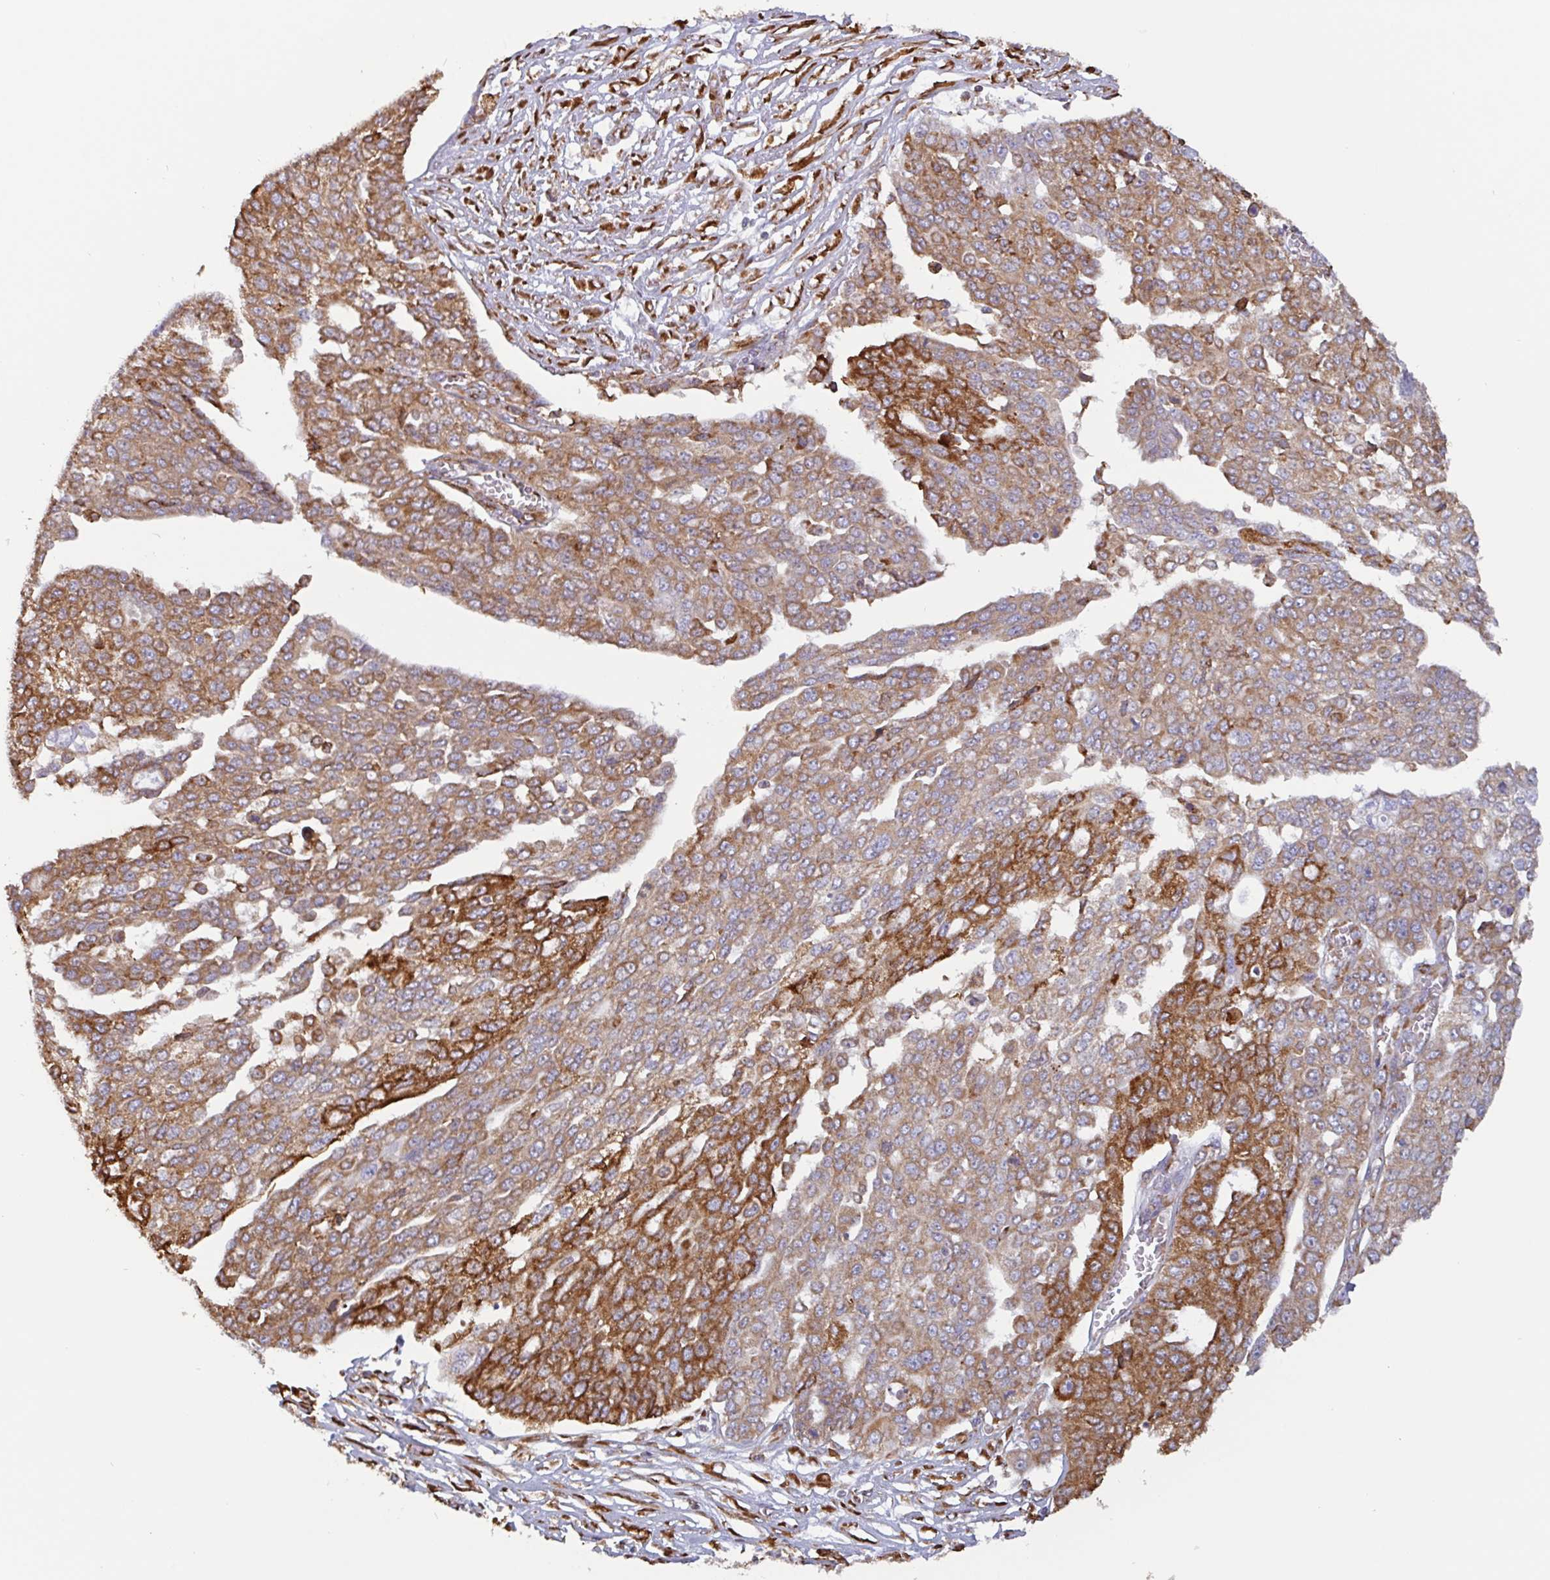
{"staining": {"intensity": "moderate", "quantity": ">75%", "location": "cytoplasmic/membranous"}, "tissue": "ovarian cancer", "cell_type": "Tumor cells", "image_type": "cancer", "snomed": [{"axis": "morphology", "description": "Cystadenocarcinoma, serous, NOS"}, {"axis": "topography", "description": "Soft tissue"}, {"axis": "topography", "description": "Ovary"}], "caption": "This histopathology image shows ovarian cancer (serous cystadenocarcinoma) stained with immunohistochemistry (IHC) to label a protein in brown. The cytoplasmic/membranous of tumor cells show moderate positivity for the protein. Nuclei are counter-stained blue.", "gene": "DOK4", "patient": {"sex": "female", "age": 57}}